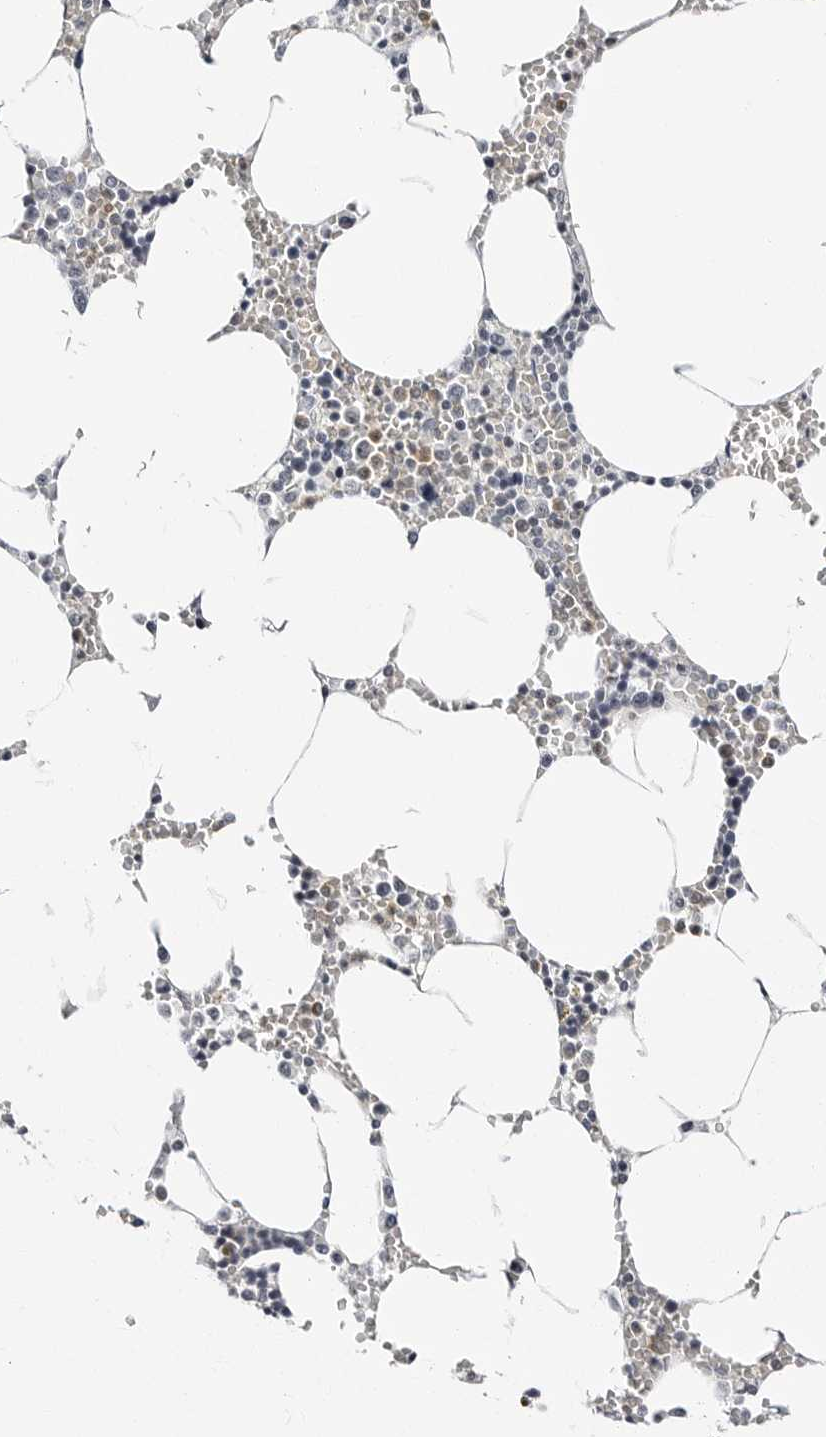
{"staining": {"intensity": "weak", "quantity": "<25%", "location": "nuclear"}, "tissue": "bone marrow", "cell_type": "Hematopoietic cells", "image_type": "normal", "snomed": [{"axis": "morphology", "description": "Normal tissue, NOS"}, {"axis": "topography", "description": "Bone marrow"}], "caption": "Bone marrow stained for a protein using IHC demonstrates no staining hematopoietic cells.", "gene": "VEZF1", "patient": {"sex": "male", "age": 70}}